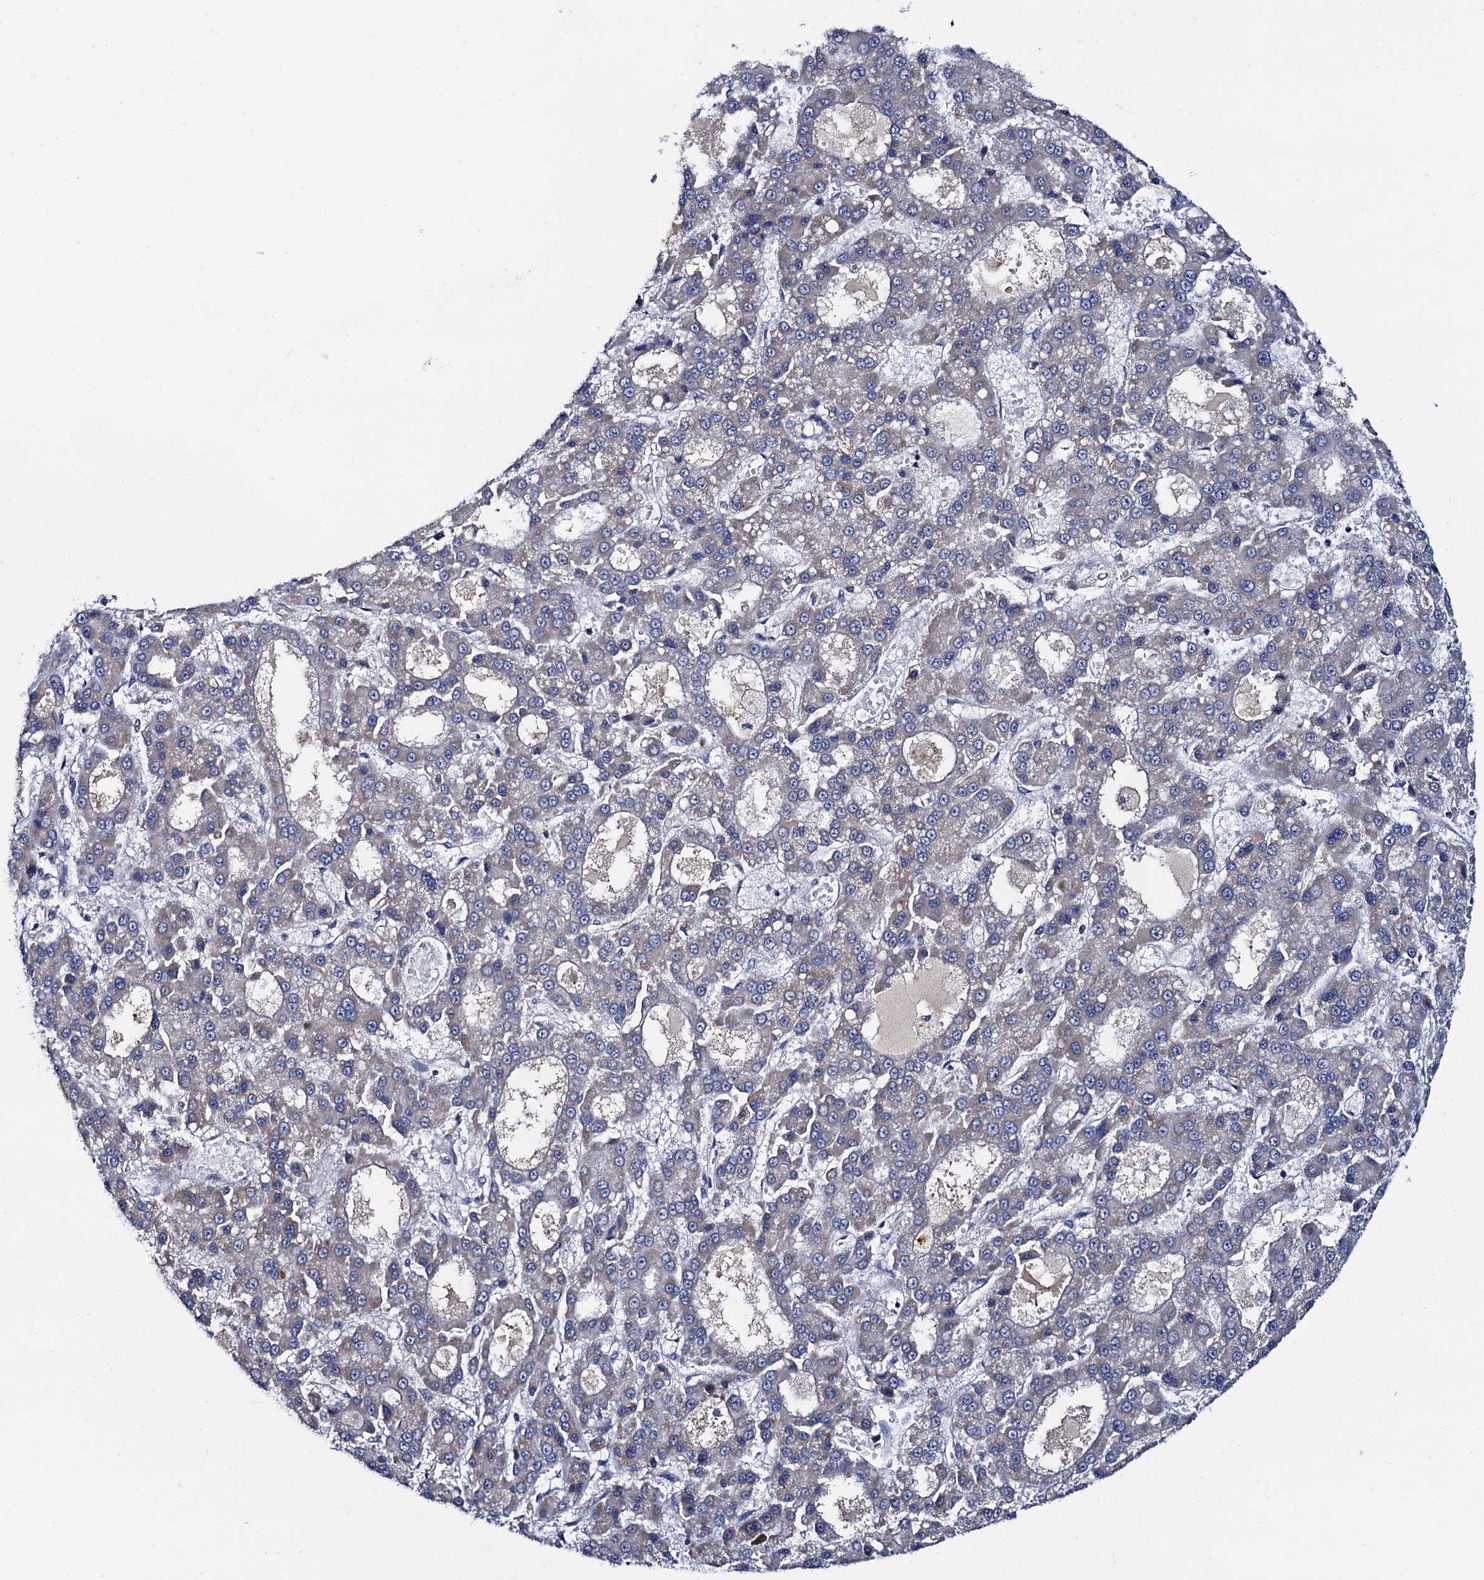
{"staining": {"intensity": "weak", "quantity": "<25%", "location": "cytoplasmic/membranous"}, "tissue": "liver cancer", "cell_type": "Tumor cells", "image_type": "cancer", "snomed": [{"axis": "morphology", "description": "Carcinoma, Hepatocellular, NOS"}, {"axis": "topography", "description": "Liver"}], "caption": "The IHC photomicrograph has no significant staining in tumor cells of liver cancer (hepatocellular carcinoma) tissue.", "gene": "MRPL48", "patient": {"sex": "male", "age": 70}}